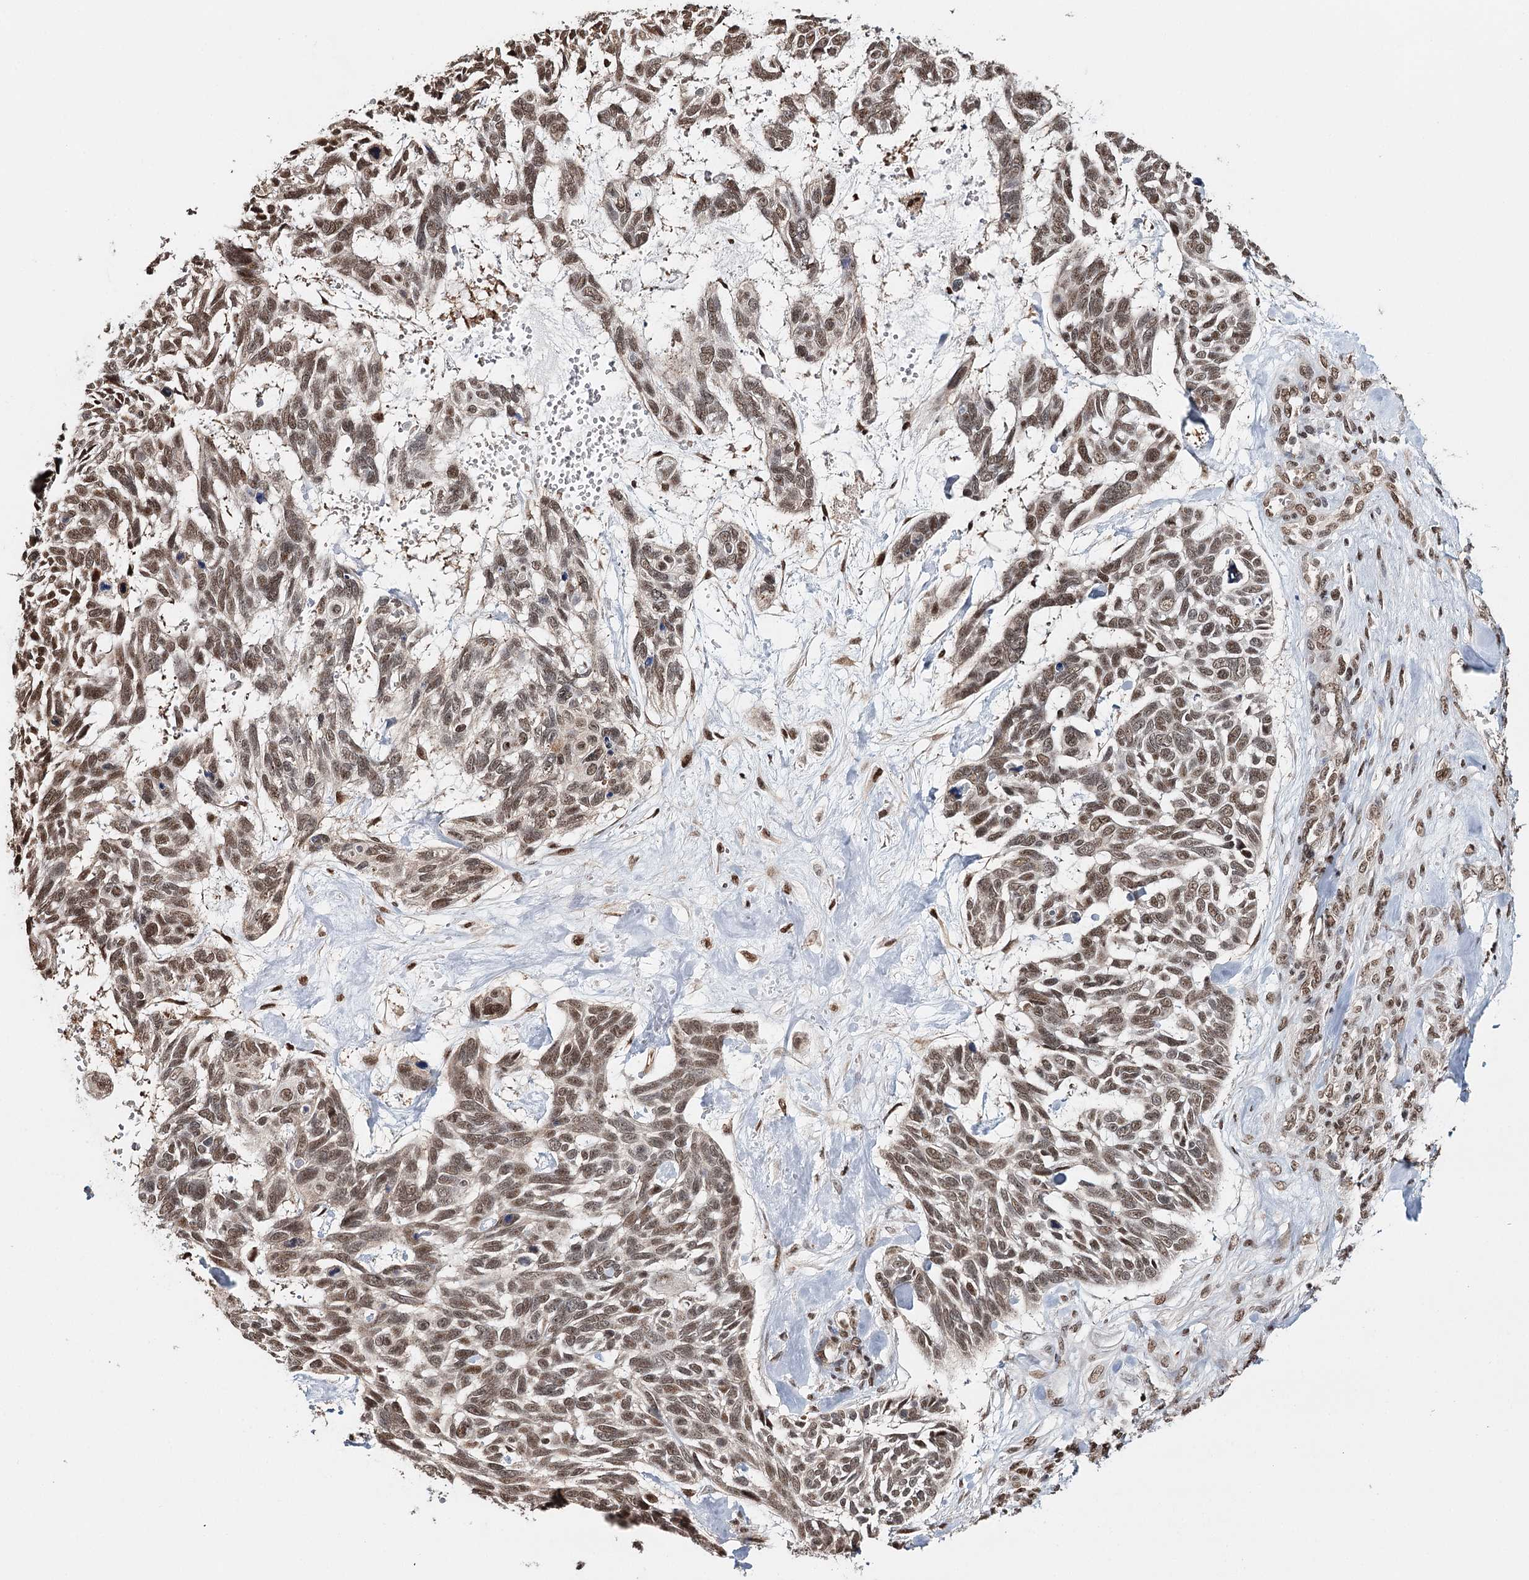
{"staining": {"intensity": "moderate", "quantity": ">75%", "location": "nuclear"}, "tissue": "skin cancer", "cell_type": "Tumor cells", "image_type": "cancer", "snomed": [{"axis": "morphology", "description": "Basal cell carcinoma"}, {"axis": "topography", "description": "Skin"}], "caption": "A histopathology image of skin basal cell carcinoma stained for a protein shows moderate nuclear brown staining in tumor cells.", "gene": "RPS27A", "patient": {"sex": "male", "age": 88}}